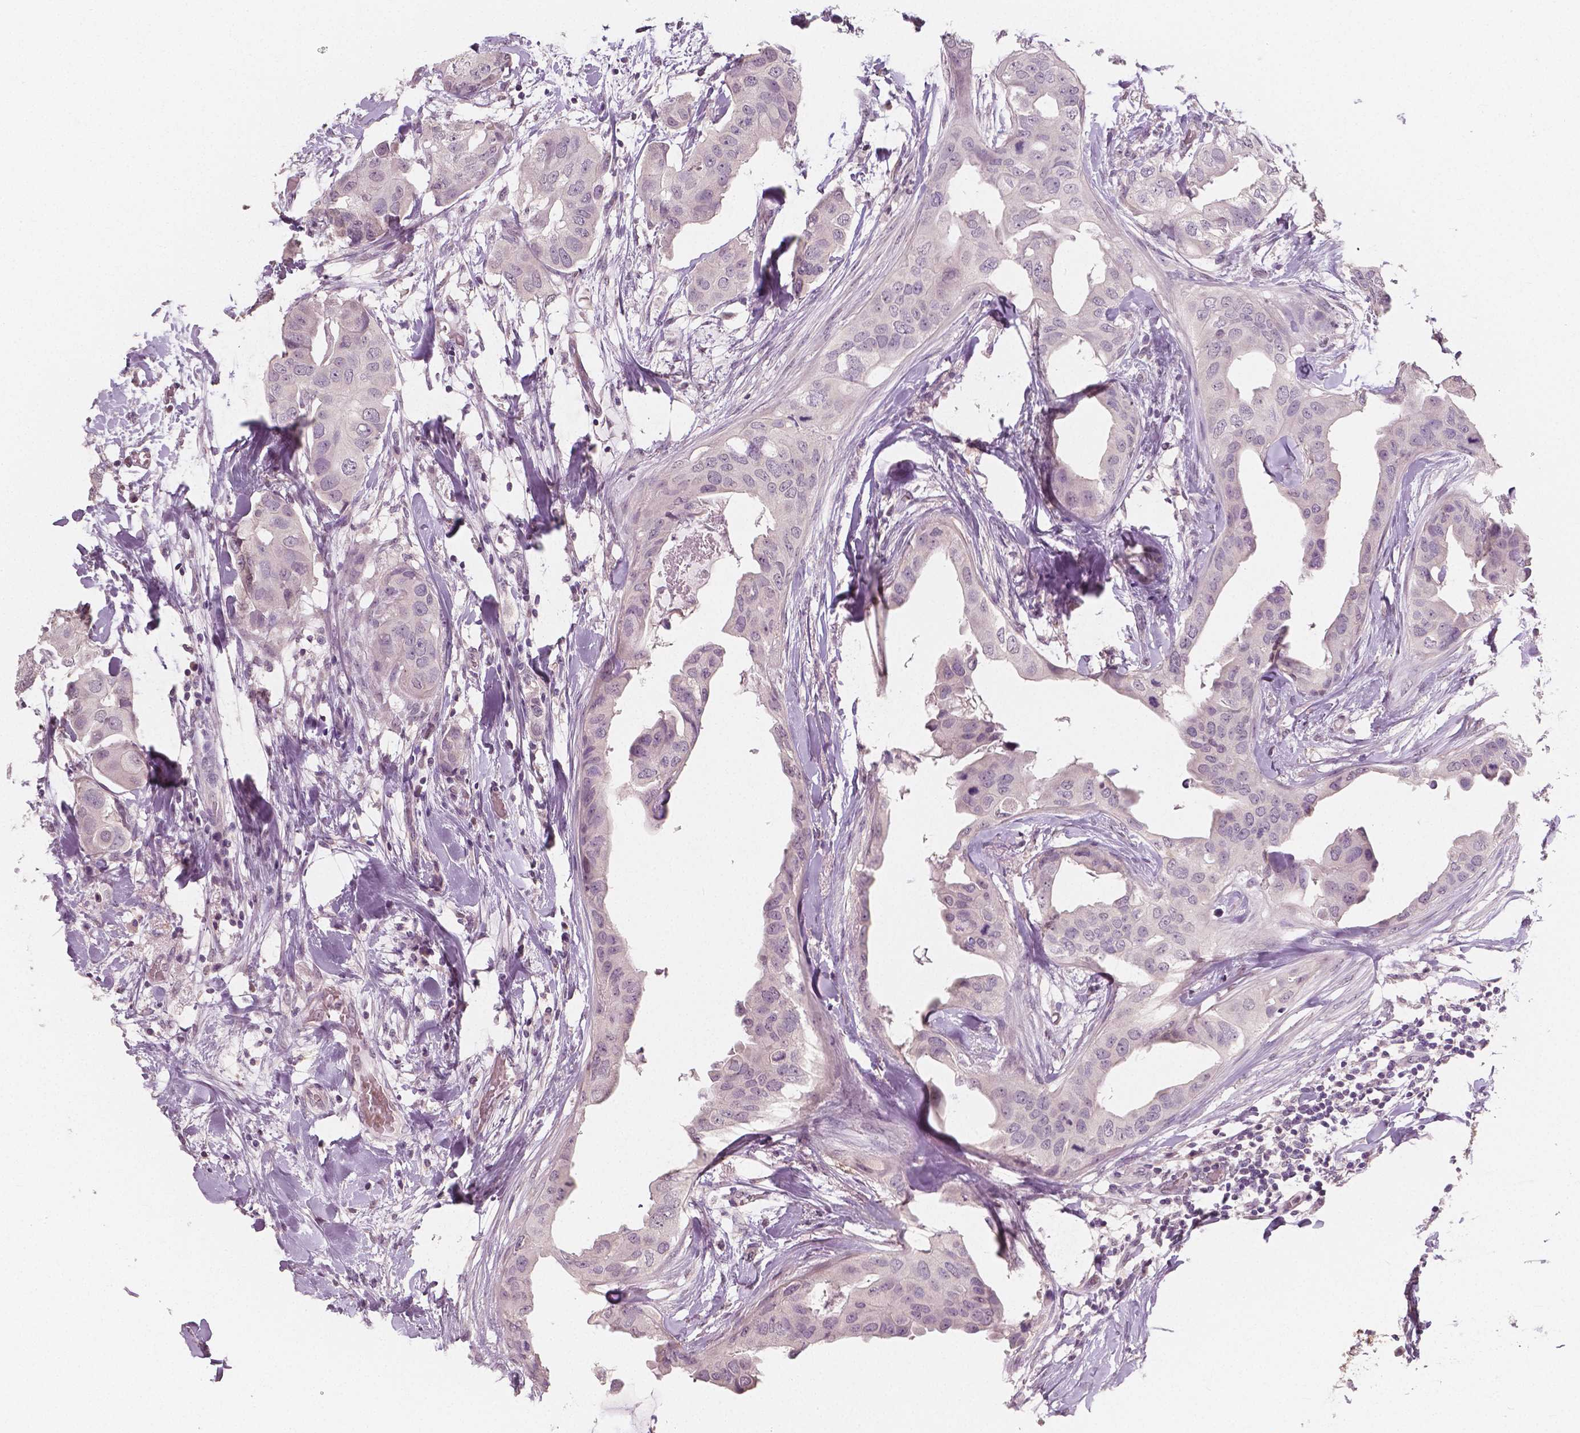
{"staining": {"intensity": "negative", "quantity": "none", "location": "none"}, "tissue": "breast cancer", "cell_type": "Tumor cells", "image_type": "cancer", "snomed": [{"axis": "morphology", "description": "Normal tissue, NOS"}, {"axis": "morphology", "description": "Duct carcinoma"}, {"axis": "topography", "description": "Breast"}], "caption": "Immunohistochemistry of human breast cancer displays no staining in tumor cells.", "gene": "RNASE7", "patient": {"sex": "female", "age": 40}}